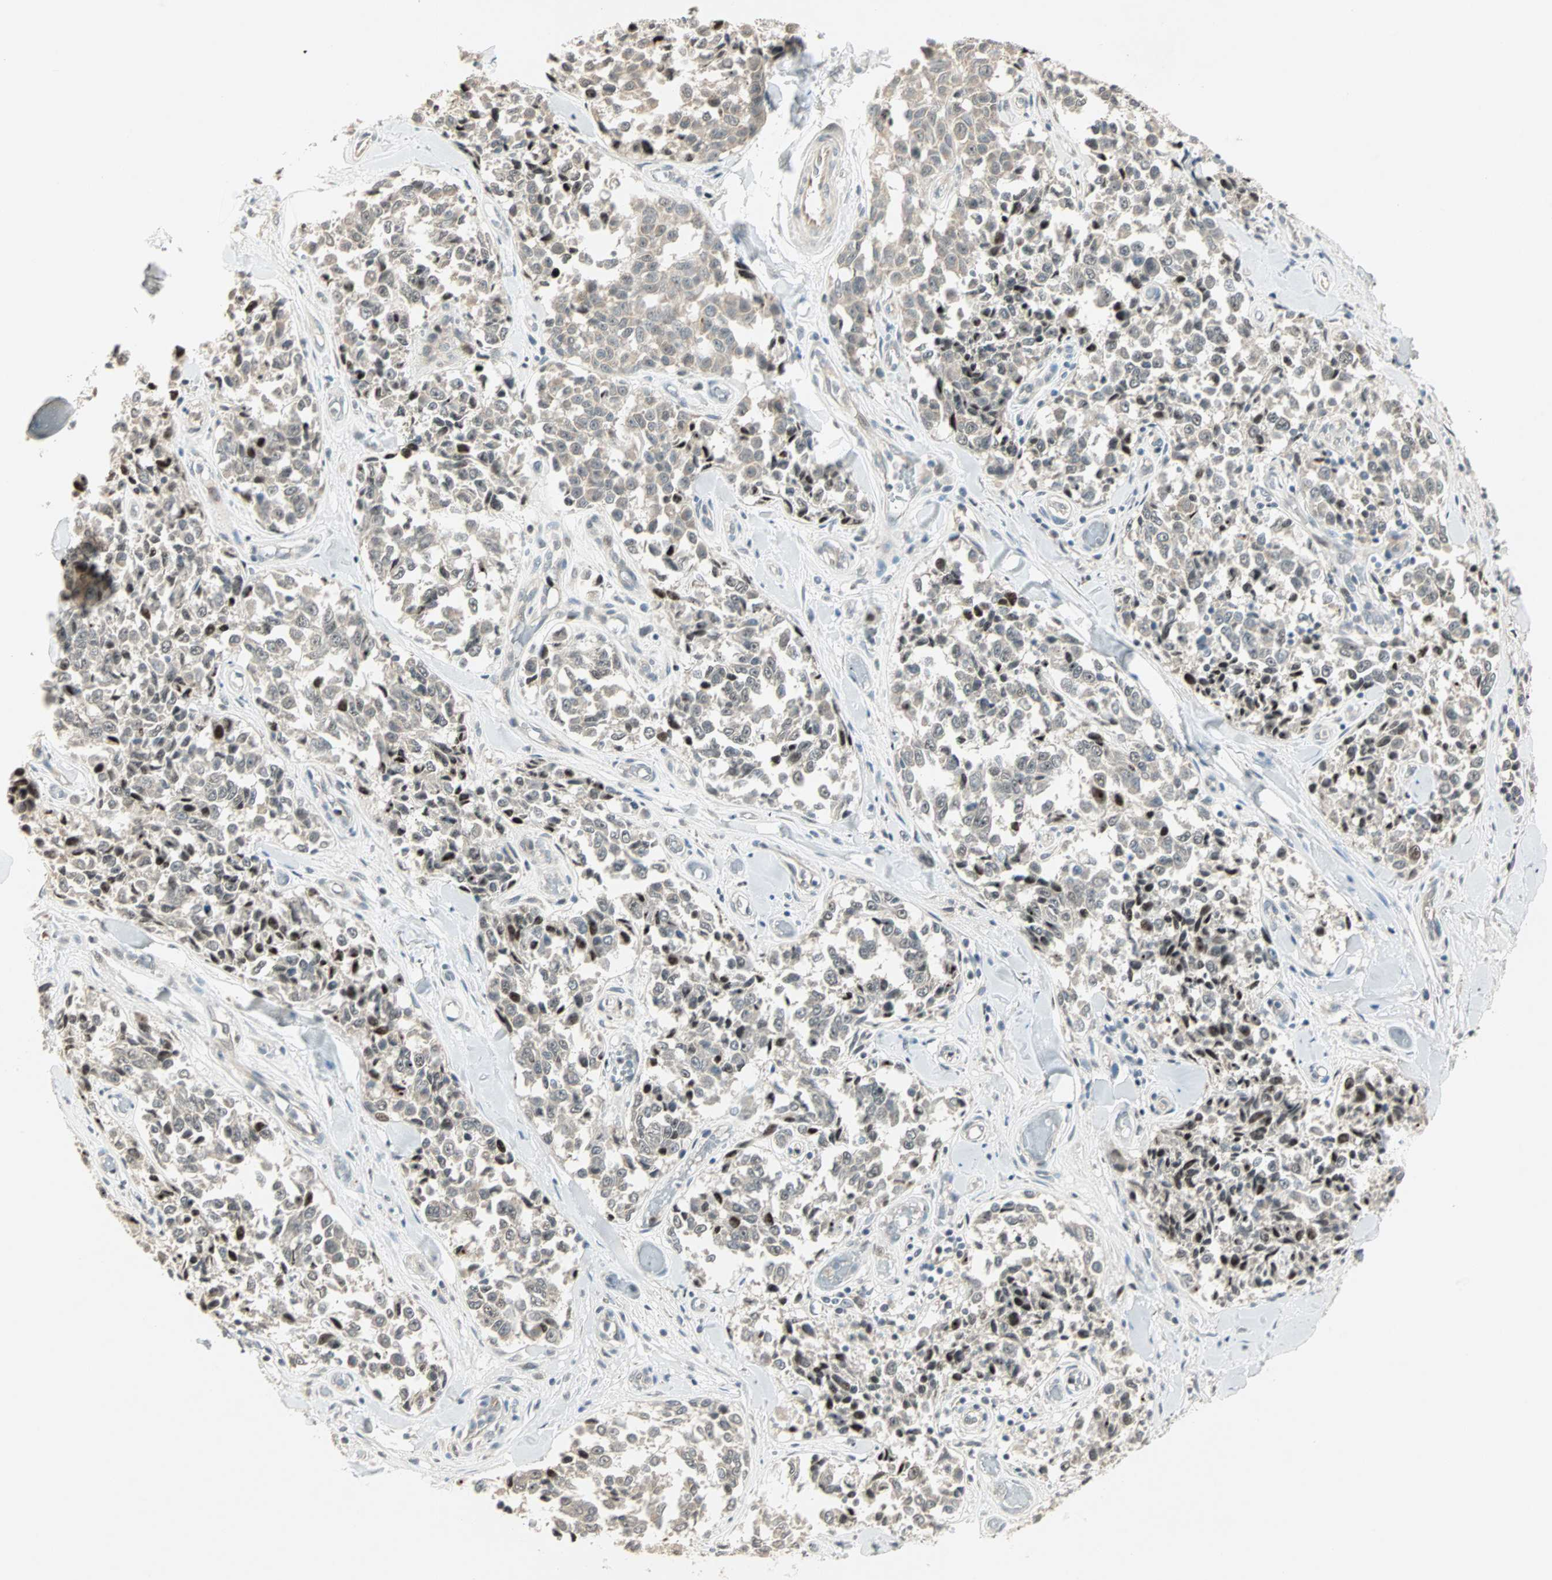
{"staining": {"intensity": "weak", "quantity": ">75%", "location": "cytoplasmic/membranous"}, "tissue": "melanoma", "cell_type": "Tumor cells", "image_type": "cancer", "snomed": [{"axis": "morphology", "description": "Malignant melanoma, NOS"}, {"axis": "topography", "description": "Skin"}], "caption": "Immunohistochemical staining of melanoma exhibits low levels of weak cytoplasmic/membranous positivity in approximately >75% of tumor cells. The protein is stained brown, and the nuclei are stained in blue (DAB IHC with brightfield microscopy, high magnification).", "gene": "ACSL5", "patient": {"sex": "female", "age": 64}}